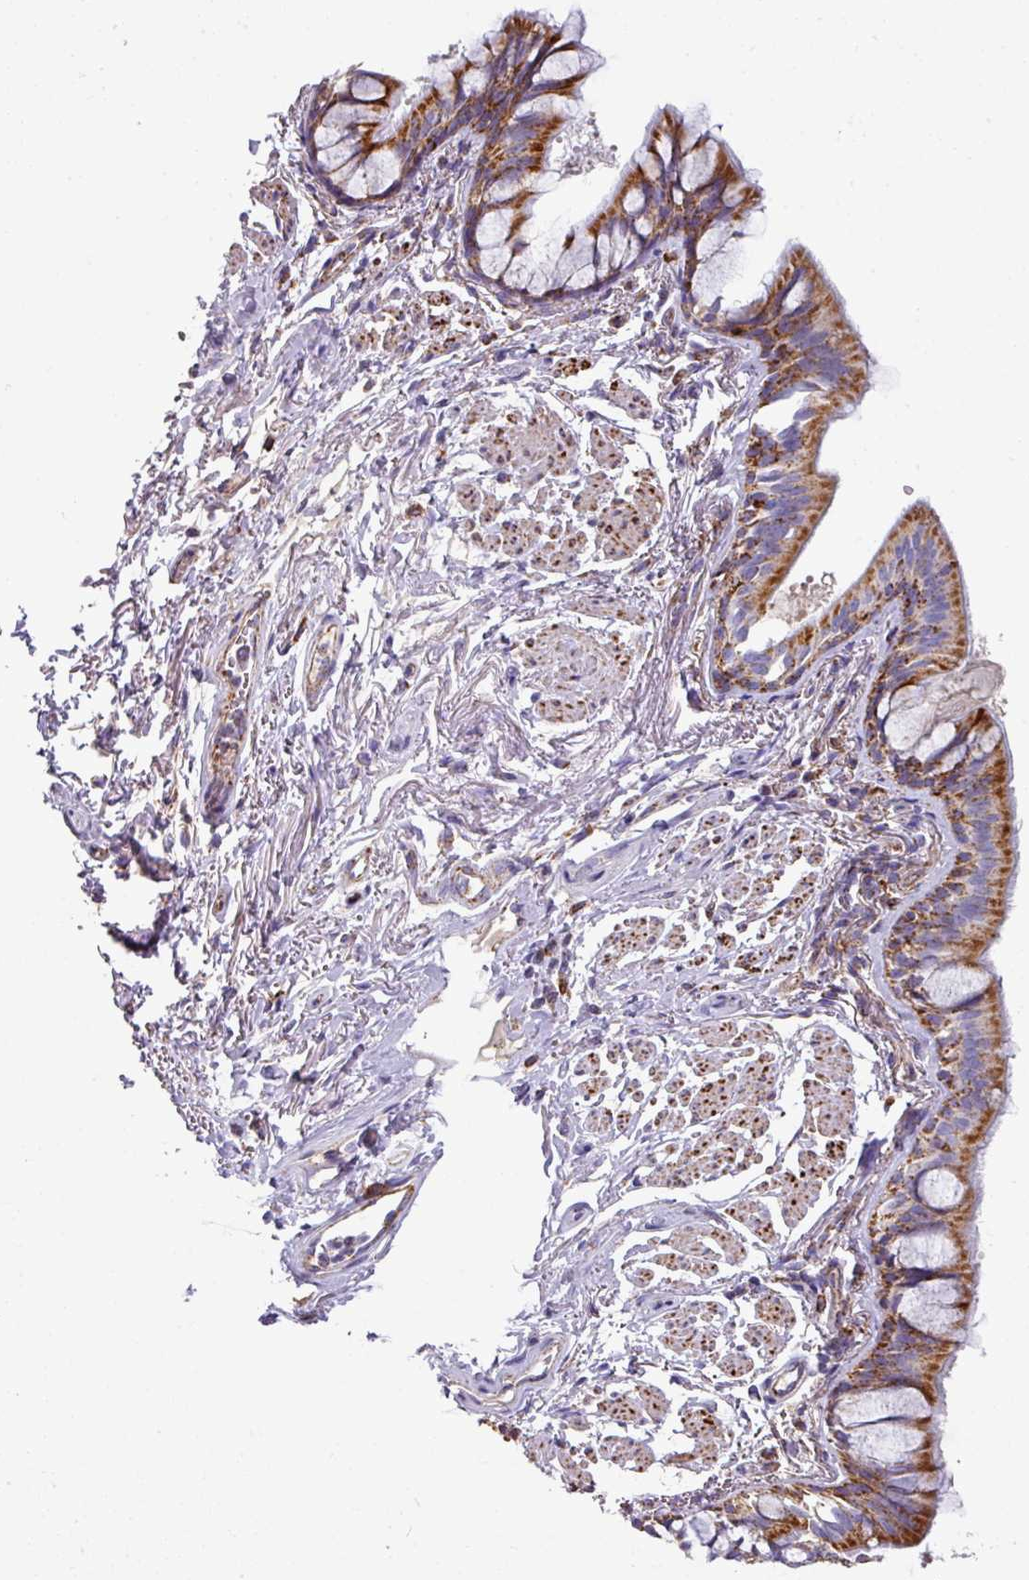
{"staining": {"intensity": "strong", "quantity": ">75%", "location": "cytoplasmic/membranous"}, "tissue": "bronchus", "cell_type": "Respiratory epithelial cells", "image_type": "normal", "snomed": [{"axis": "morphology", "description": "Normal tissue, NOS"}, {"axis": "topography", "description": "Bronchus"}], "caption": "Strong cytoplasmic/membranous positivity for a protein is appreciated in about >75% of respiratory epithelial cells of benign bronchus using immunohistochemistry (IHC).", "gene": "UQCRFS1", "patient": {"sex": "male", "age": 70}}